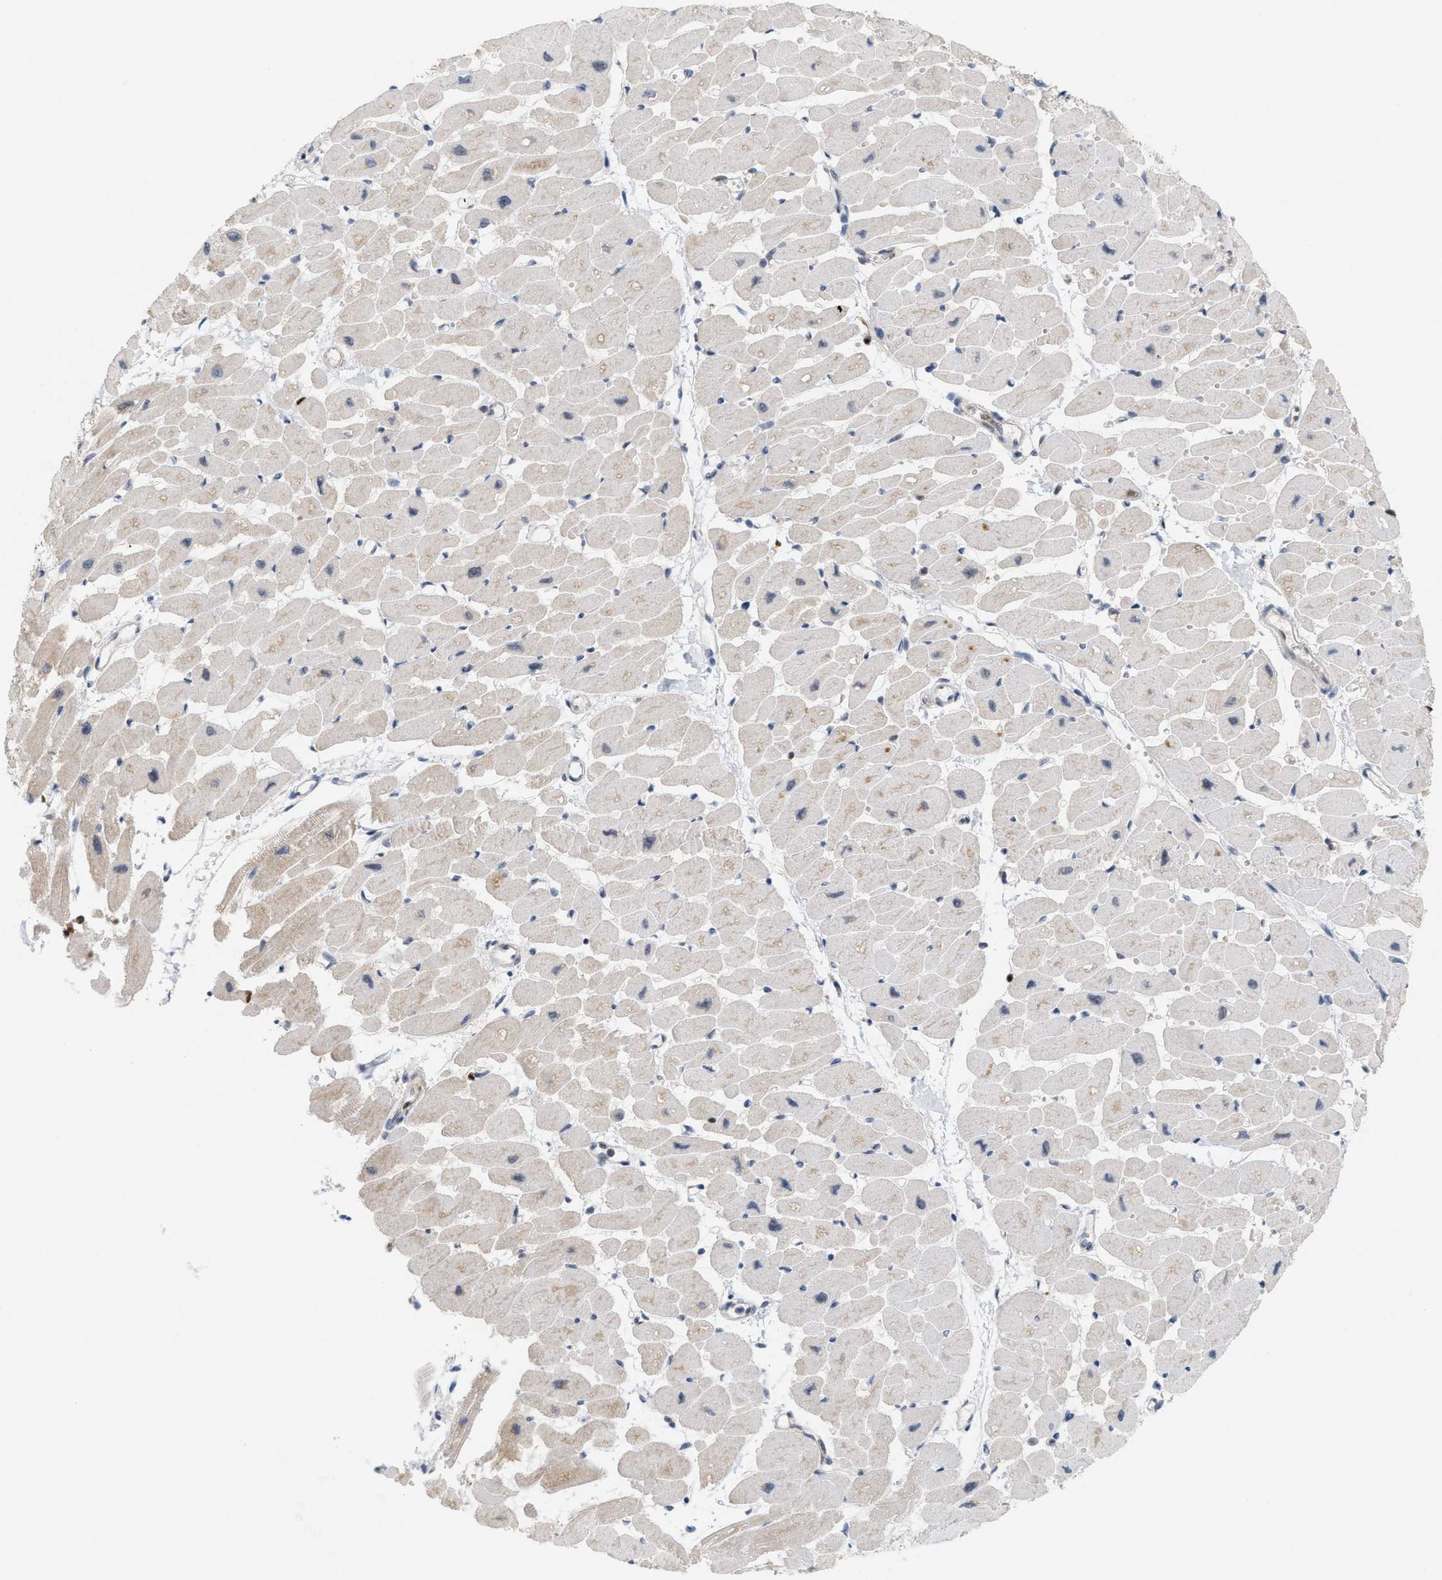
{"staining": {"intensity": "moderate", "quantity": "25%-75%", "location": "cytoplasmic/membranous"}, "tissue": "heart muscle", "cell_type": "Cardiomyocytes", "image_type": "normal", "snomed": [{"axis": "morphology", "description": "Normal tissue, NOS"}, {"axis": "topography", "description": "Heart"}], "caption": "A histopathology image of human heart muscle stained for a protein displays moderate cytoplasmic/membranous brown staining in cardiomyocytes. (brown staining indicates protein expression, while blue staining denotes nuclei).", "gene": "C17orf49", "patient": {"sex": "female", "age": 54}}